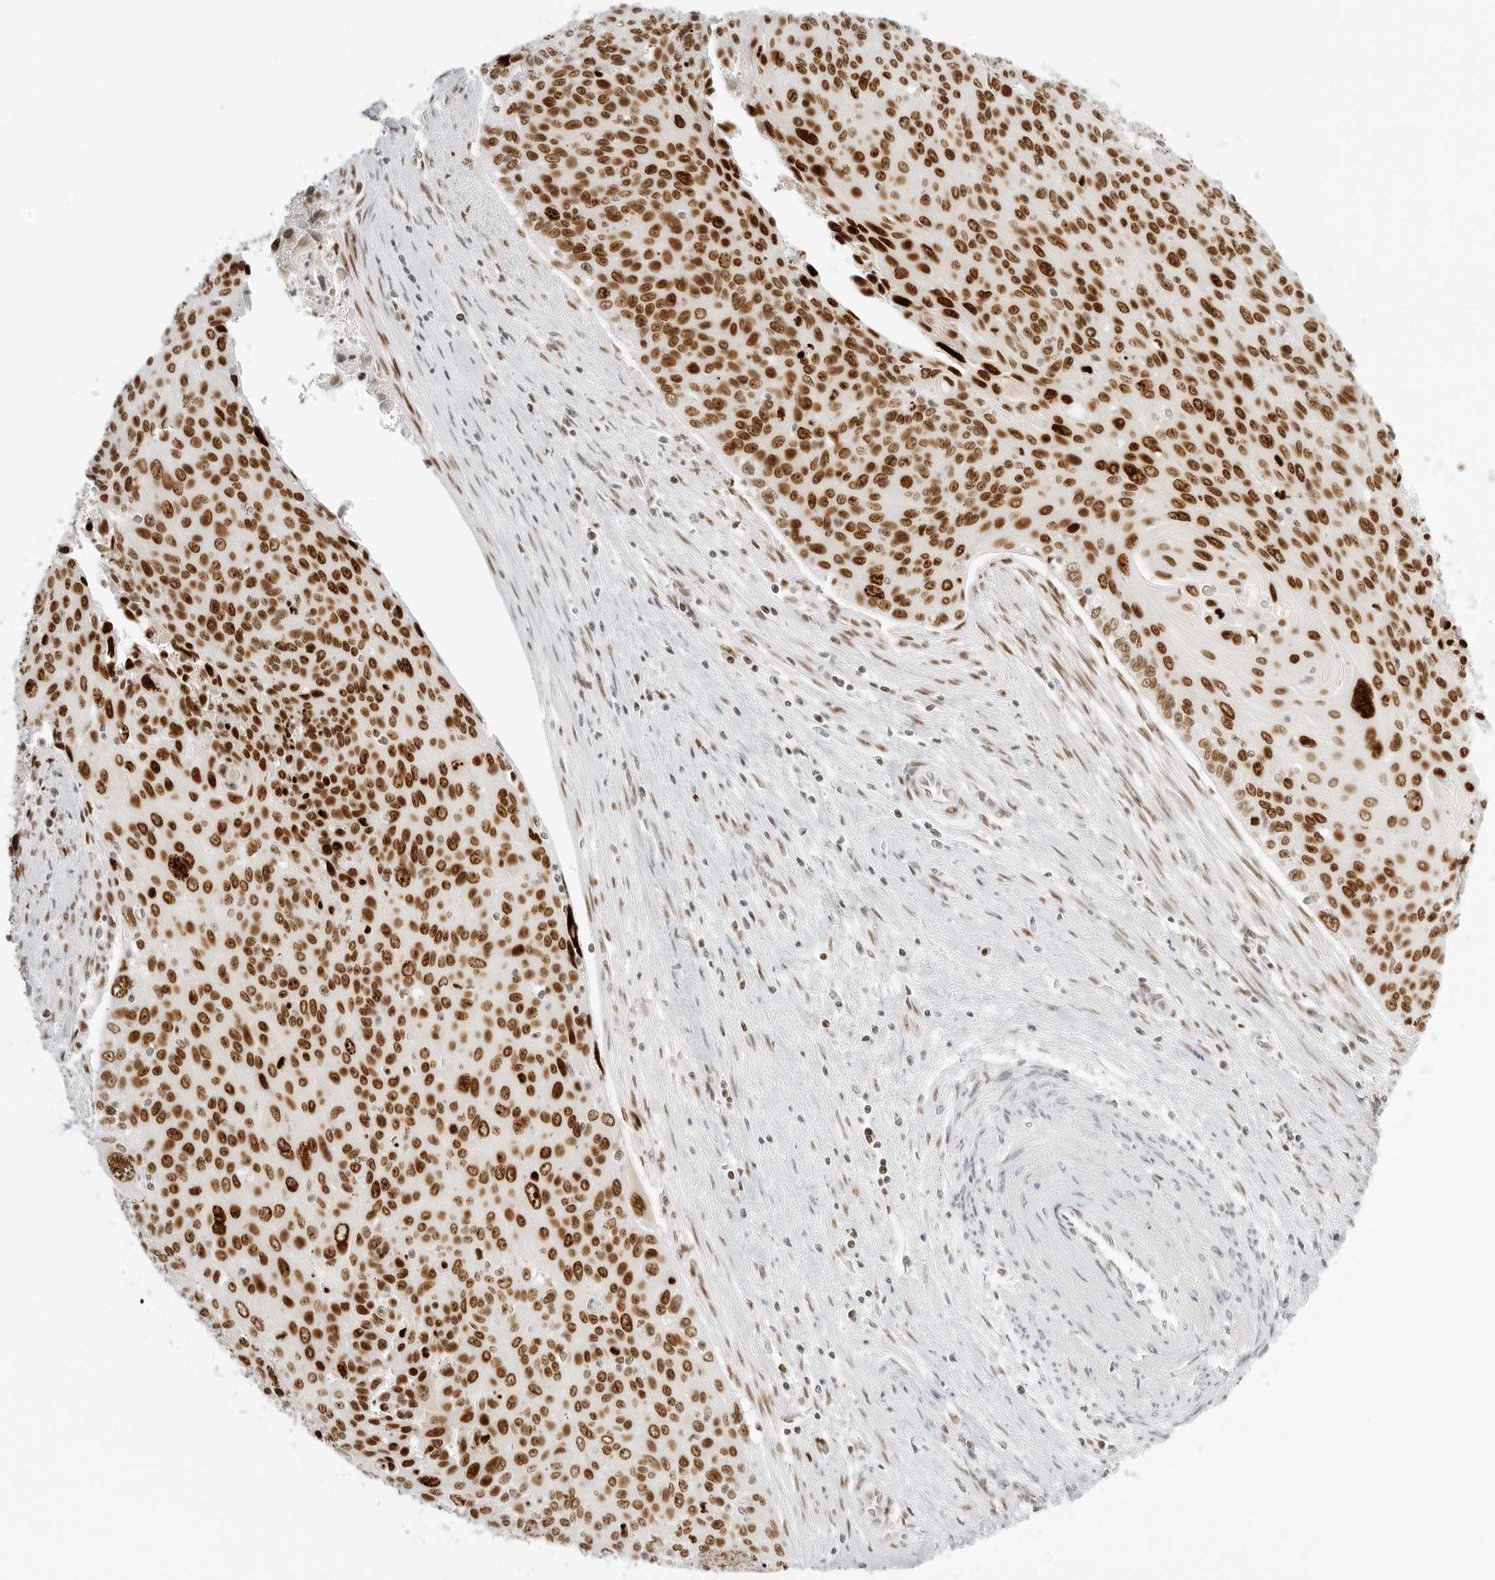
{"staining": {"intensity": "strong", "quantity": ">75%", "location": "nuclear"}, "tissue": "cervical cancer", "cell_type": "Tumor cells", "image_type": "cancer", "snomed": [{"axis": "morphology", "description": "Squamous cell carcinoma, NOS"}, {"axis": "topography", "description": "Cervix"}], "caption": "This is a histology image of IHC staining of cervical cancer (squamous cell carcinoma), which shows strong staining in the nuclear of tumor cells.", "gene": "RCC1", "patient": {"sex": "female", "age": 55}}